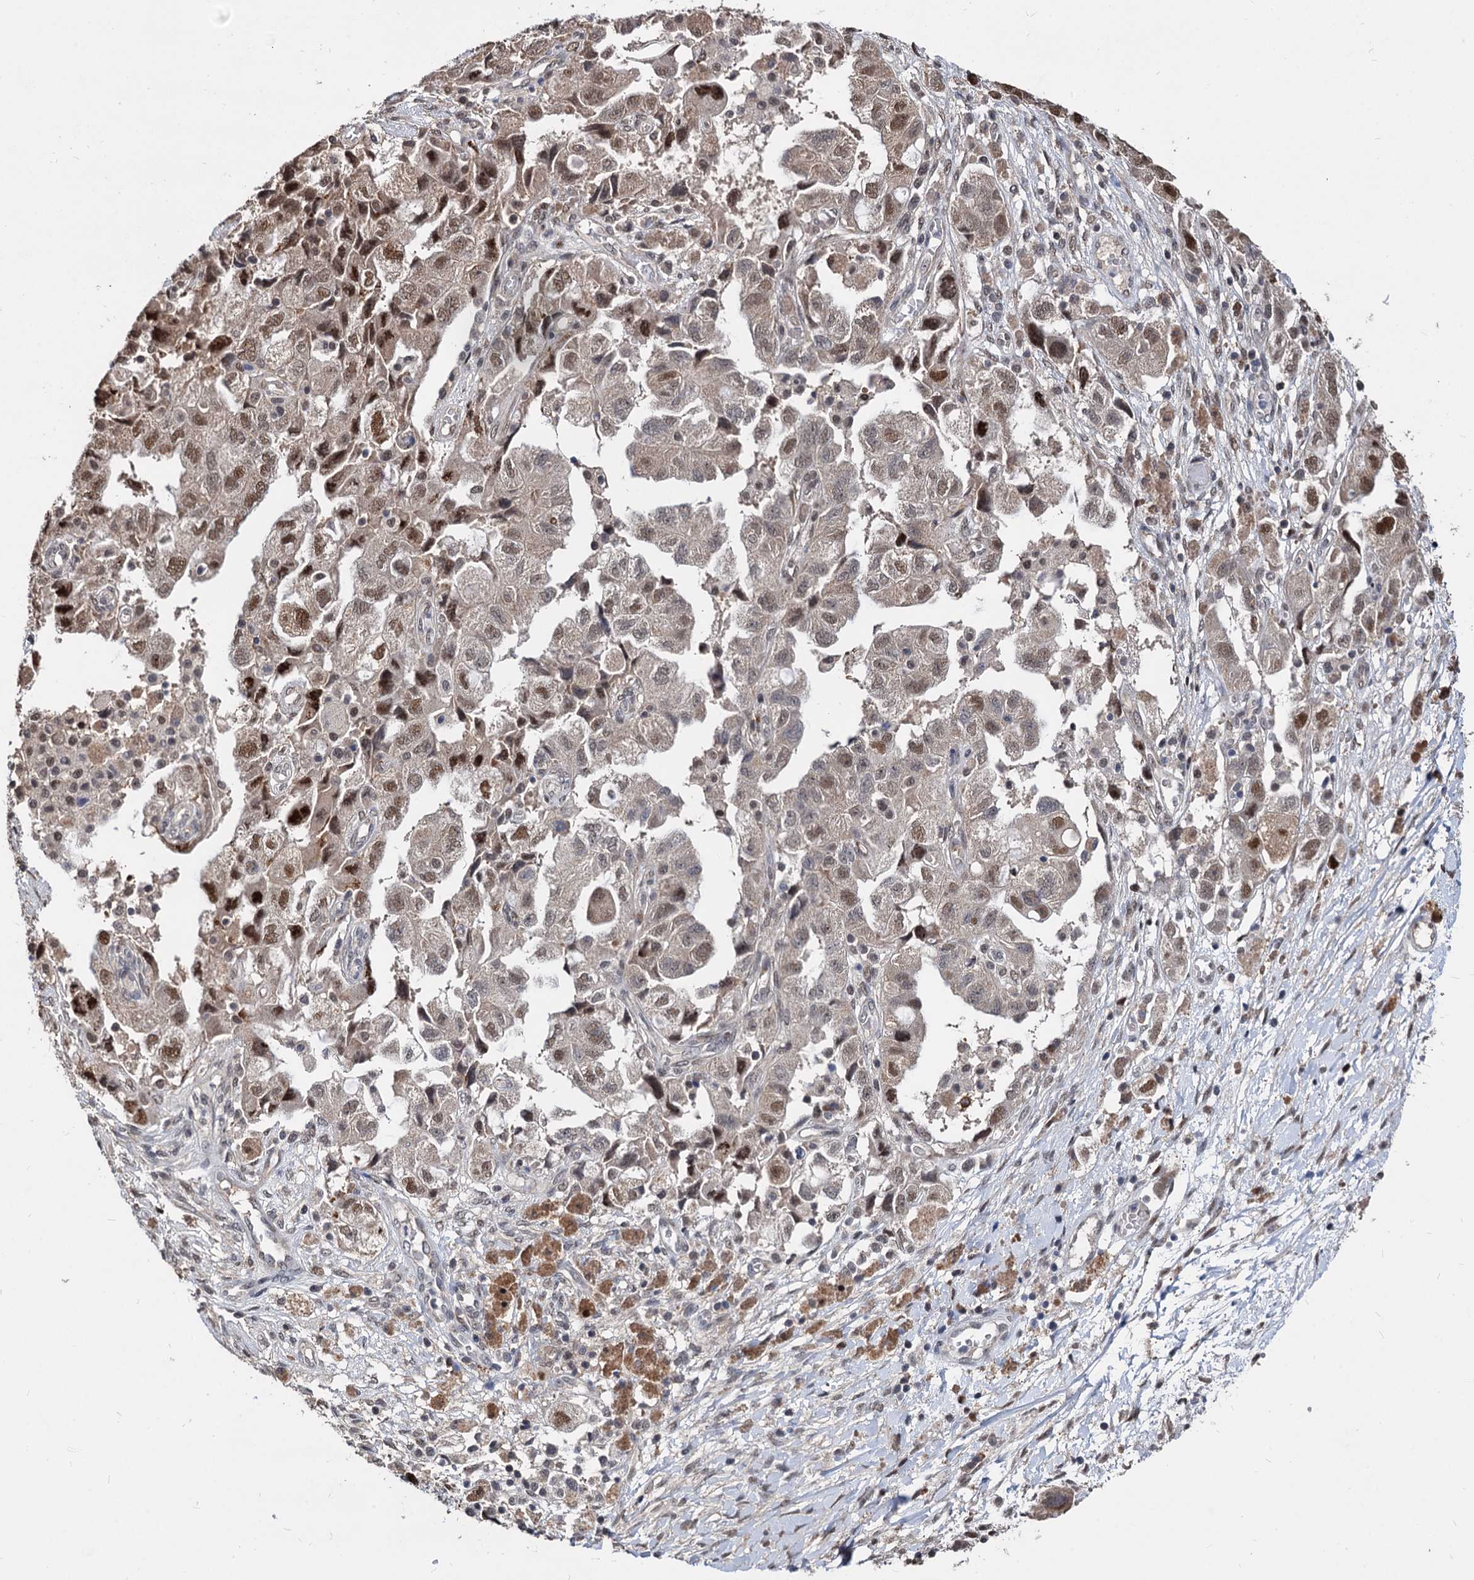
{"staining": {"intensity": "moderate", "quantity": ">75%", "location": "nuclear"}, "tissue": "ovarian cancer", "cell_type": "Tumor cells", "image_type": "cancer", "snomed": [{"axis": "morphology", "description": "Carcinoma, NOS"}, {"axis": "morphology", "description": "Cystadenocarcinoma, serous, NOS"}, {"axis": "topography", "description": "Ovary"}], "caption": "IHC (DAB (3,3'-diaminobenzidine)) staining of serous cystadenocarcinoma (ovarian) displays moderate nuclear protein staining in approximately >75% of tumor cells.", "gene": "PSMD4", "patient": {"sex": "female", "age": 69}}